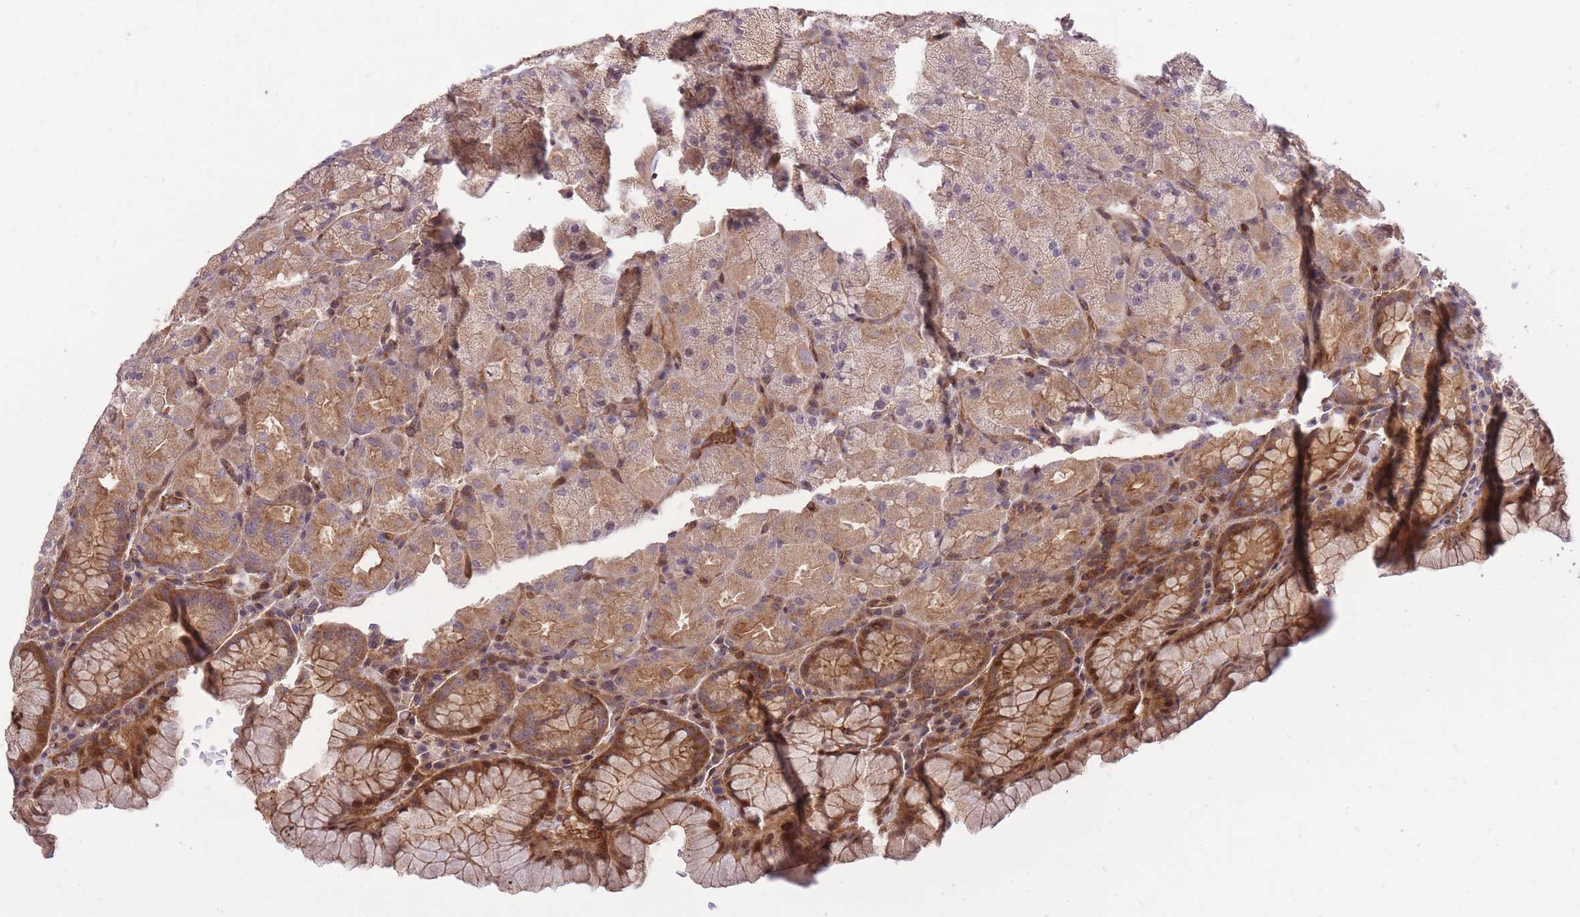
{"staining": {"intensity": "strong", "quantity": ">75%", "location": "cytoplasmic/membranous"}, "tissue": "stomach", "cell_type": "Glandular cells", "image_type": "normal", "snomed": [{"axis": "morphology", "description": "Normal tissue, NOS"}, {"axis": "topography", "description": "Stomach, upper"}, {"axis": "topography", "description": "Stomach, lower"}], "caption": "Immunohistochemistry (IHC) (DAB) staining of unremarkable human stomach reveals strong cytoplasmic/membranous protein positivity in approximately >75% of glandular cells.", "gene": "PLD1", "patient": {"sex": "male", "age": 80}}